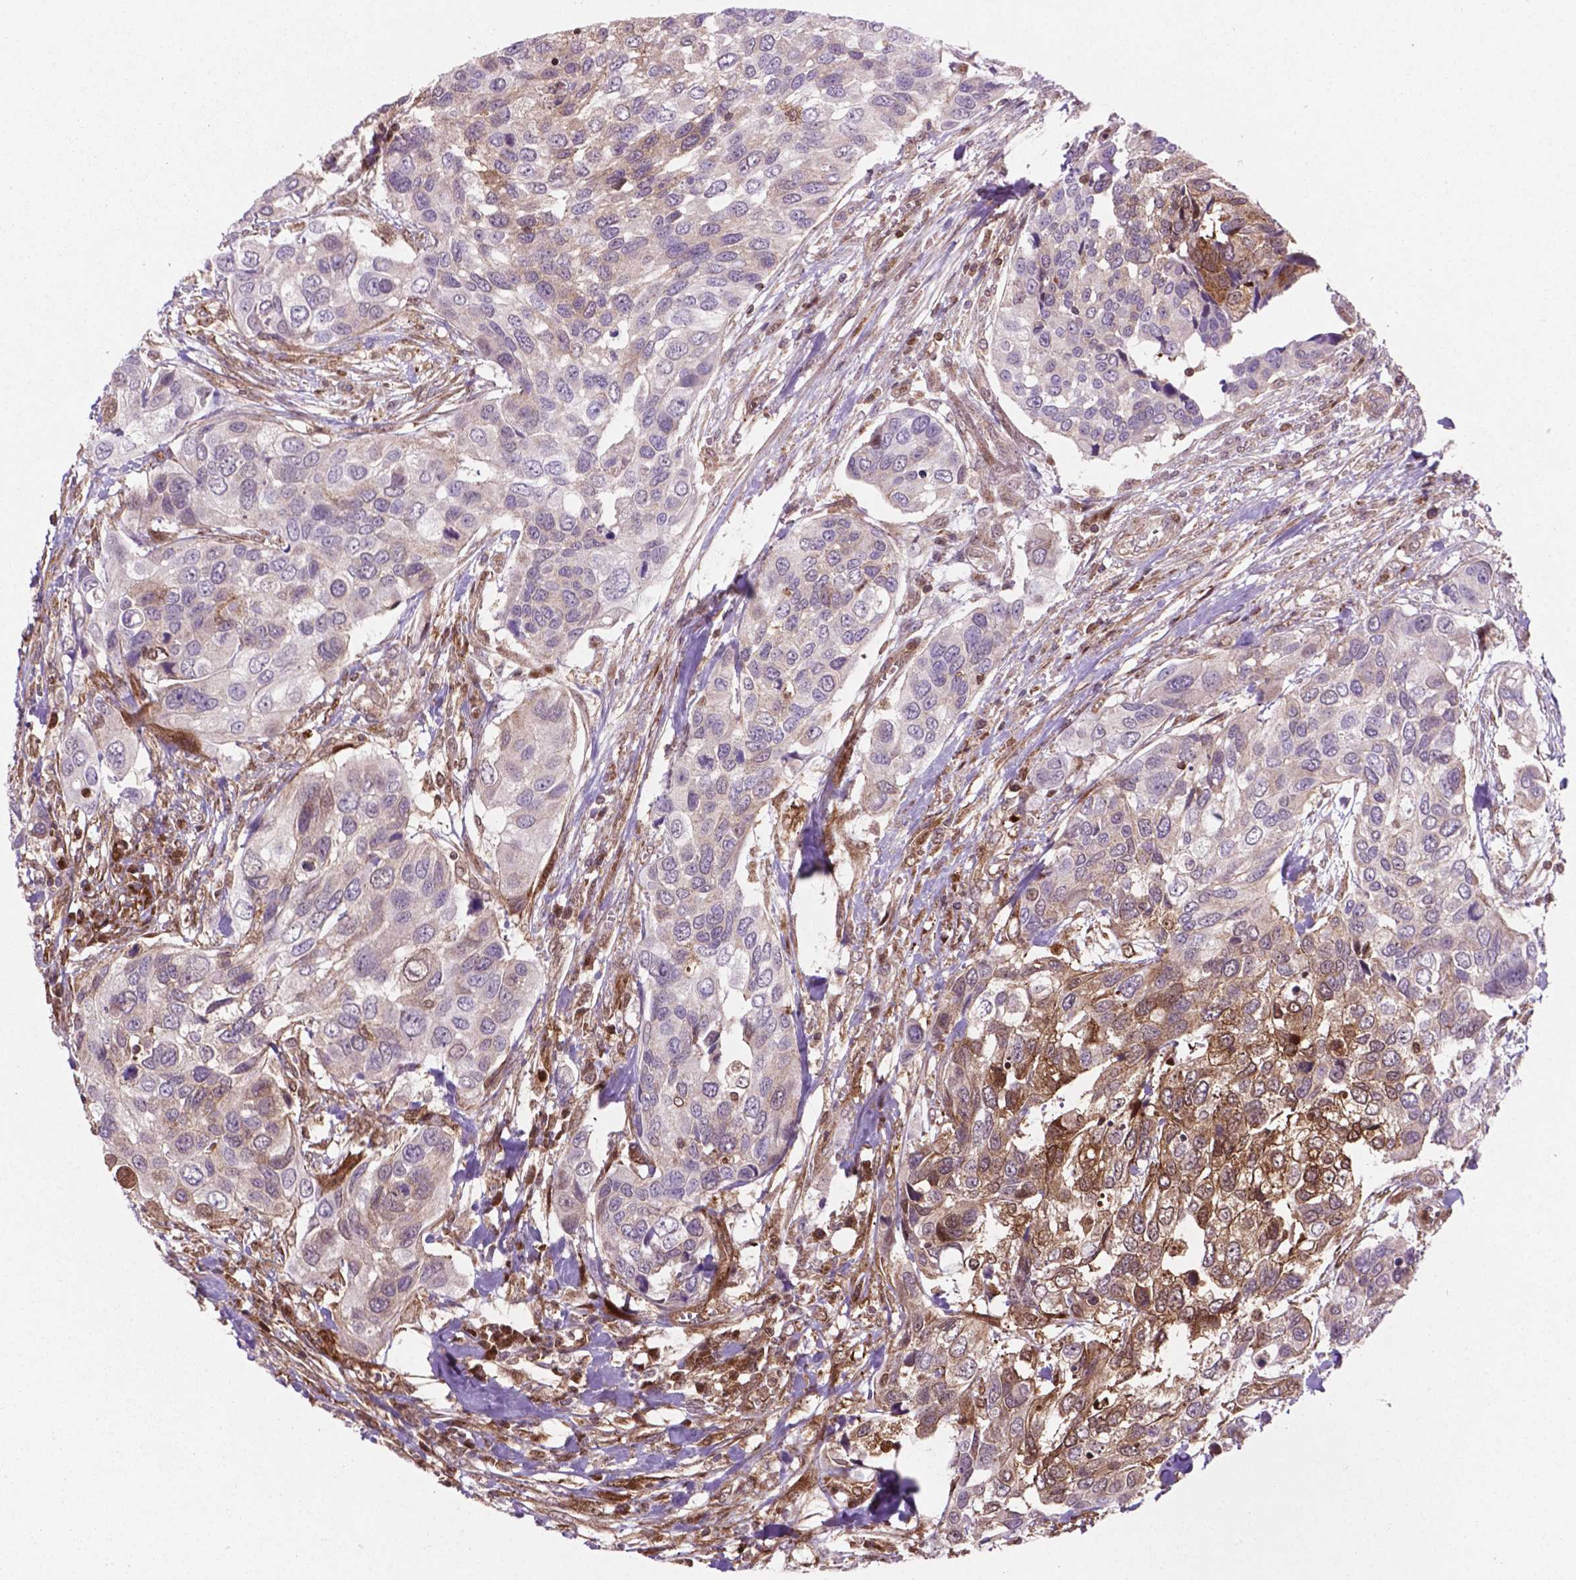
{"staining": {"intensity": "strong", "quantity": "<25%", "location": "cytoplasmic/membranous"}, "tissue": "urothelial cancer", "cell_type": "Tumor cells", "image_type": "cancer", "snomed": [{"axis": "morphology", "description": "Urothelial carcinoma, High grade"}, {"axis": "topography", "description": "Urinary bladder"}], "caption": "A medium amount of strong cytoplasmic/membranous expression is identified in about <25% of tumor cells in urothelial carcinoma (high-grade) tissue.", "gene": "LDHA", "patient": {"sex": "male", "age": 60}}